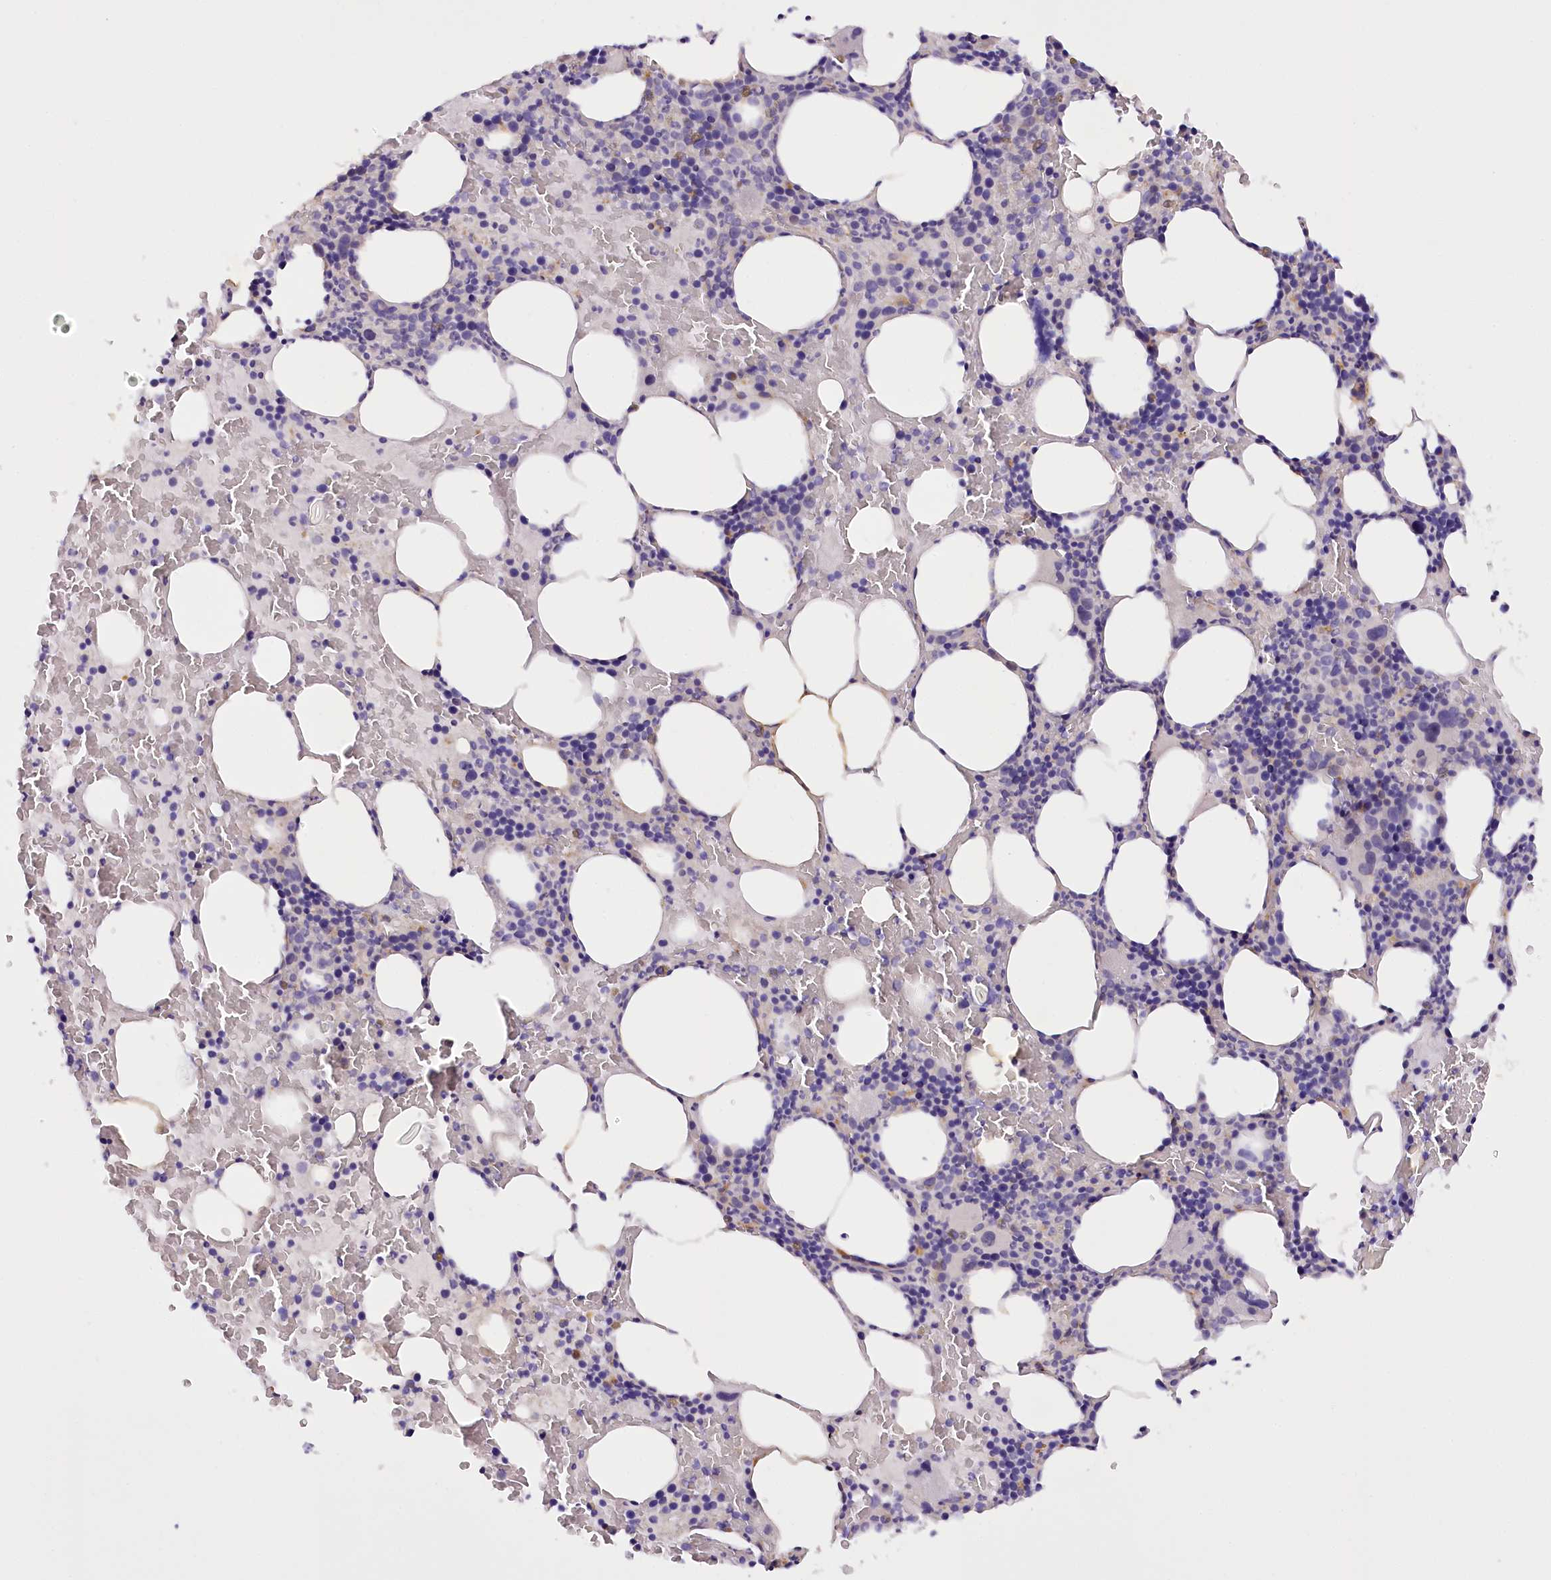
{"staining": {"intensity": "negative", "quantity": "none", "location": "none"}, "tissue": "bone marrow", "cell_type": "Hematopoietic cells", "image_type": "normal", "snomed": [{"axis": "morphology", "description": "Normal tissue, NOS"}, {"axis": "topography", "description": "Bone marrow"}], "caption": "This is an immunohistochemistry (IHC) photomicrograph of normal human bone marrow. There is no positivity in hematopoietic cells.", "gene": "DCUN1D1", "patient": {"sex": "male", "age": 62}}